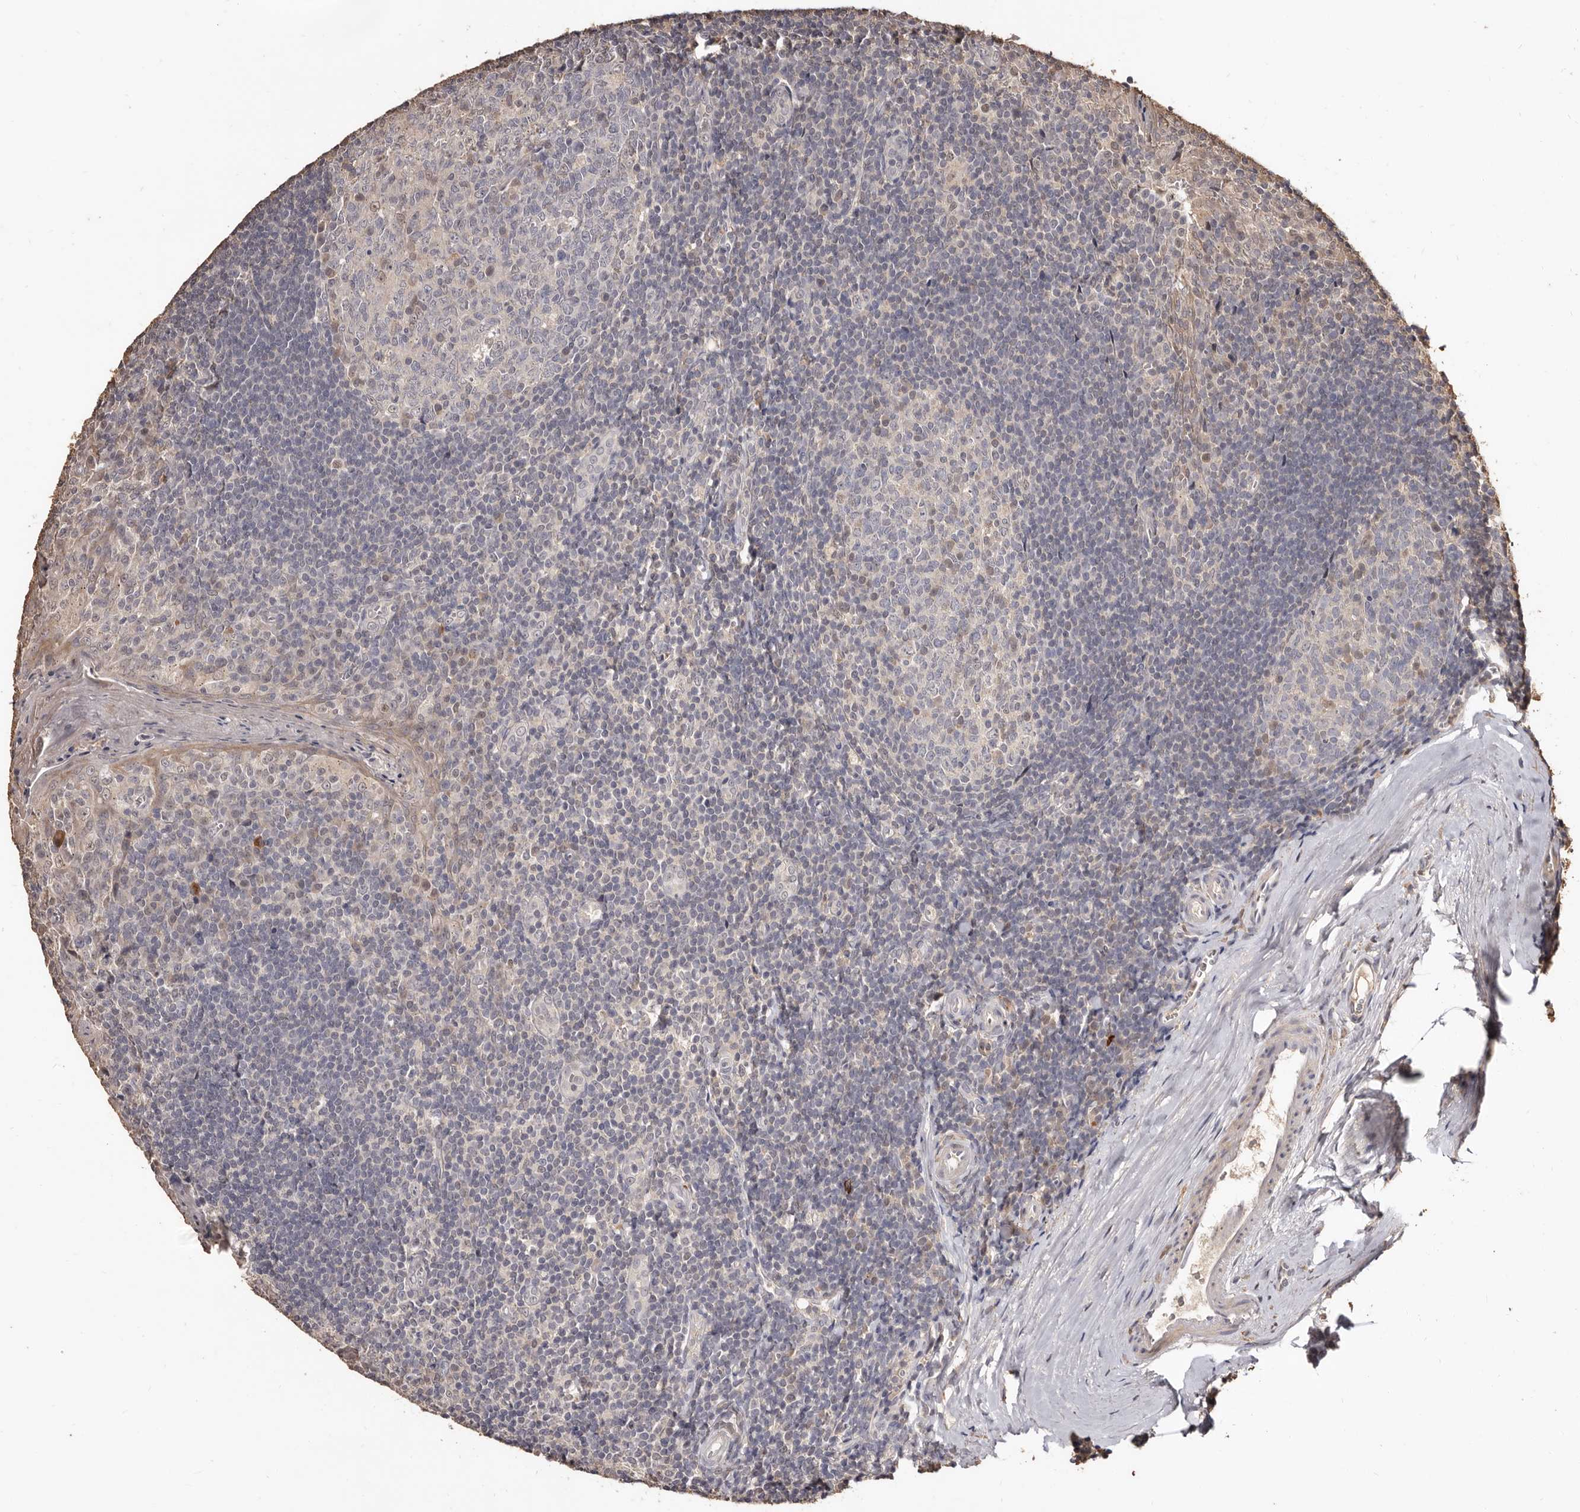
{"staining": {"intensity": "negative", "quantity": "none", "location": "none"}, "tissue": "tonsil", "cell_type": "Germinal center cells", "image_type": "normal", "snomed": [{"axis": "morphology", "description": "Normal tissue, NOS"}, {"axis": "topography", "description": "Tonsil"}], "caption": "This histopathology image is of unremarkable tonsil stained with immunohistochemistry to label a protein in brown with the nuclei are counter-stained blue. There is no positivity in germinal center cells.", "gene": "INAVA", "patient": {"sex": "male", "age": 27}}